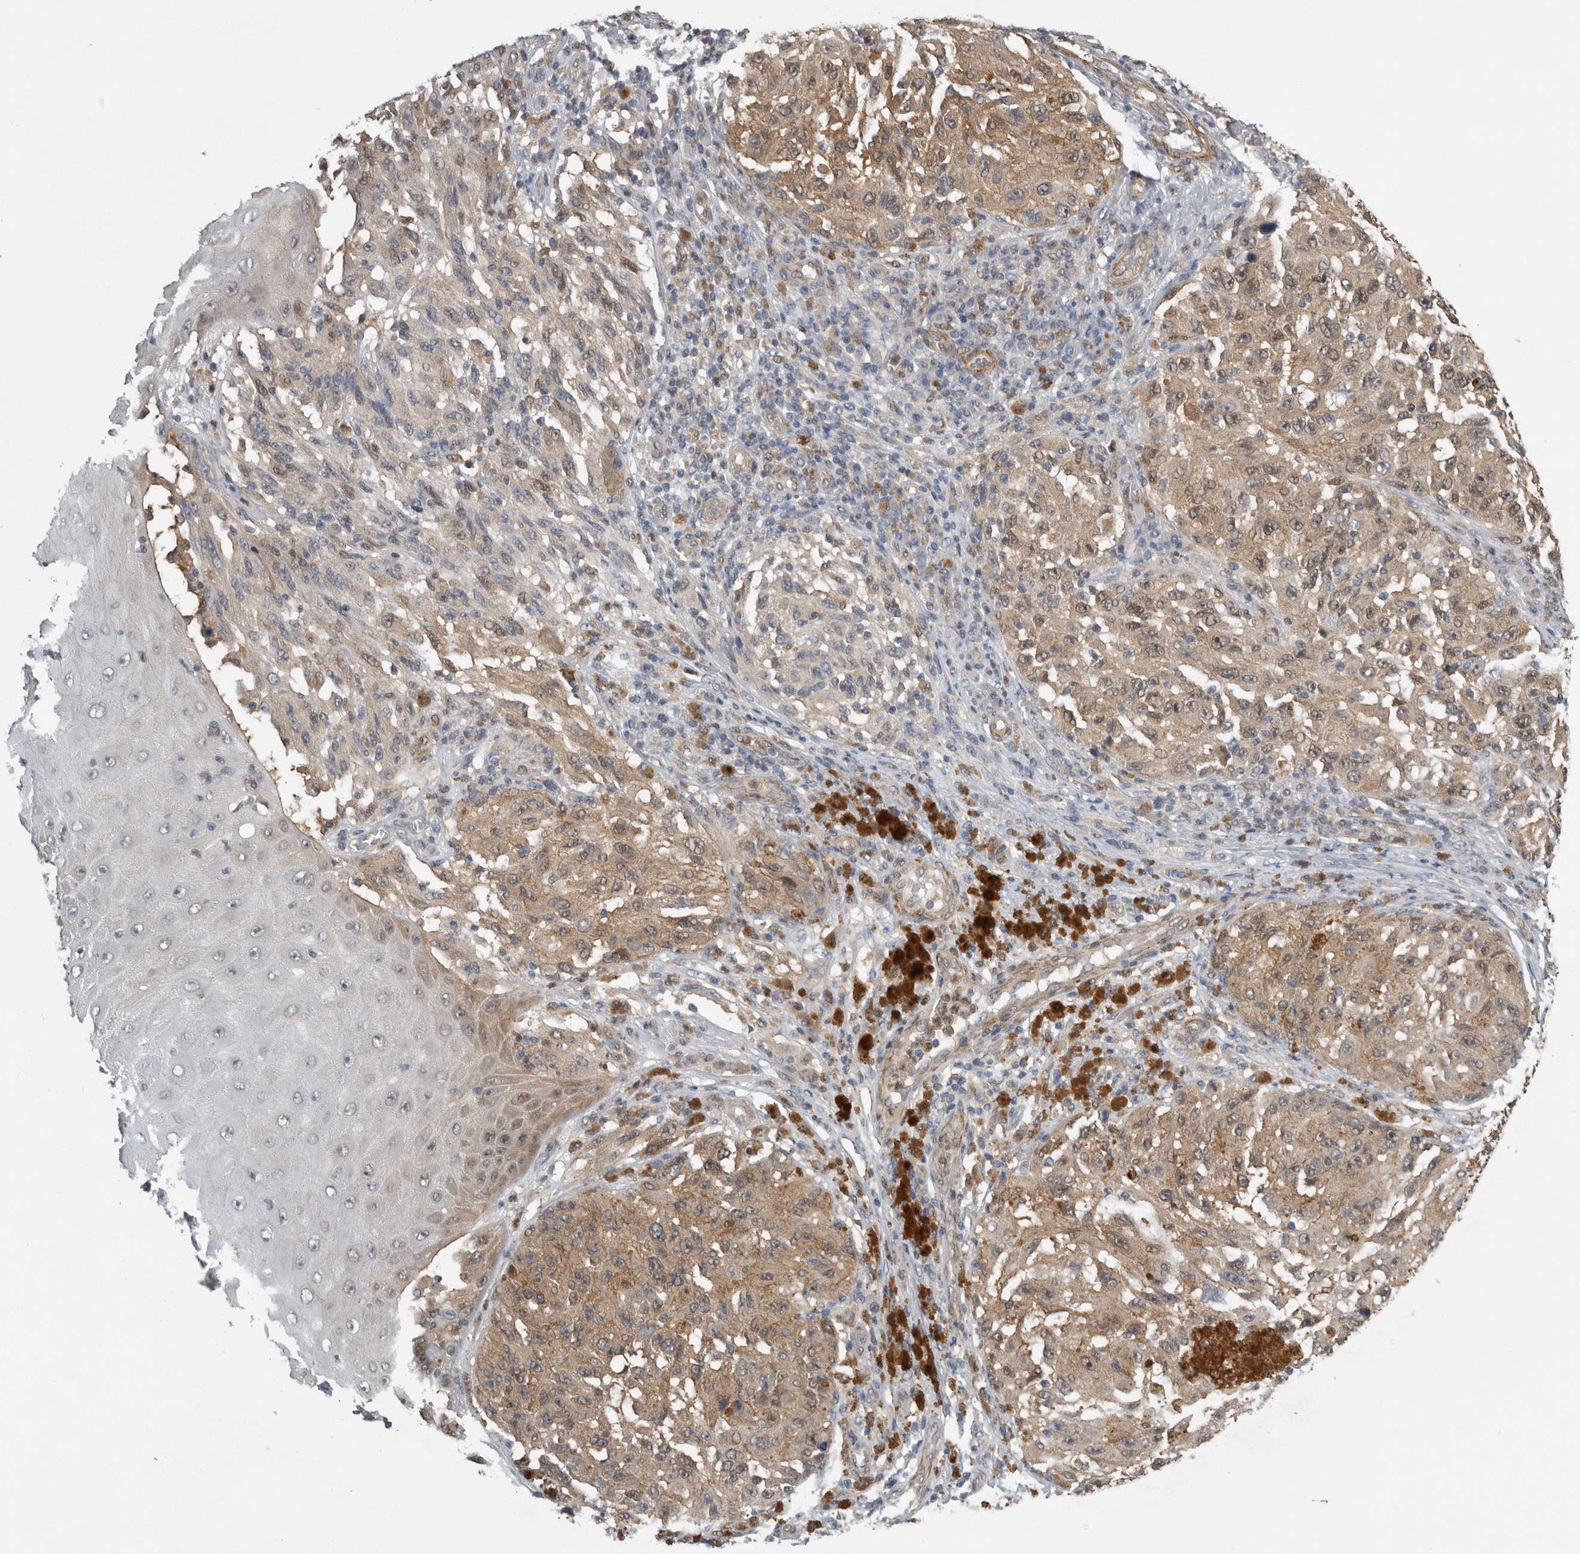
{"staining": {"intensity": "moderate", "quantity": ">75%", "location": "cytoplasmic/membranous"}, "tissue": "melanoma", "cell_type": "Tumor cells", "image_type": "cancer", "snomed": [{"axis": "morphology", "description": "Malignant melanoma, NOS"}, {"axis": "topography", "description": "Skin"}], "caption": "Human melanoma stained for a protein (brown) exhibits moderate cytoplasmic/membranous positive staining in about >75% of tumor cells.", "gene": "NAPRT", "patient": {"sex": "female", "age": 73}}